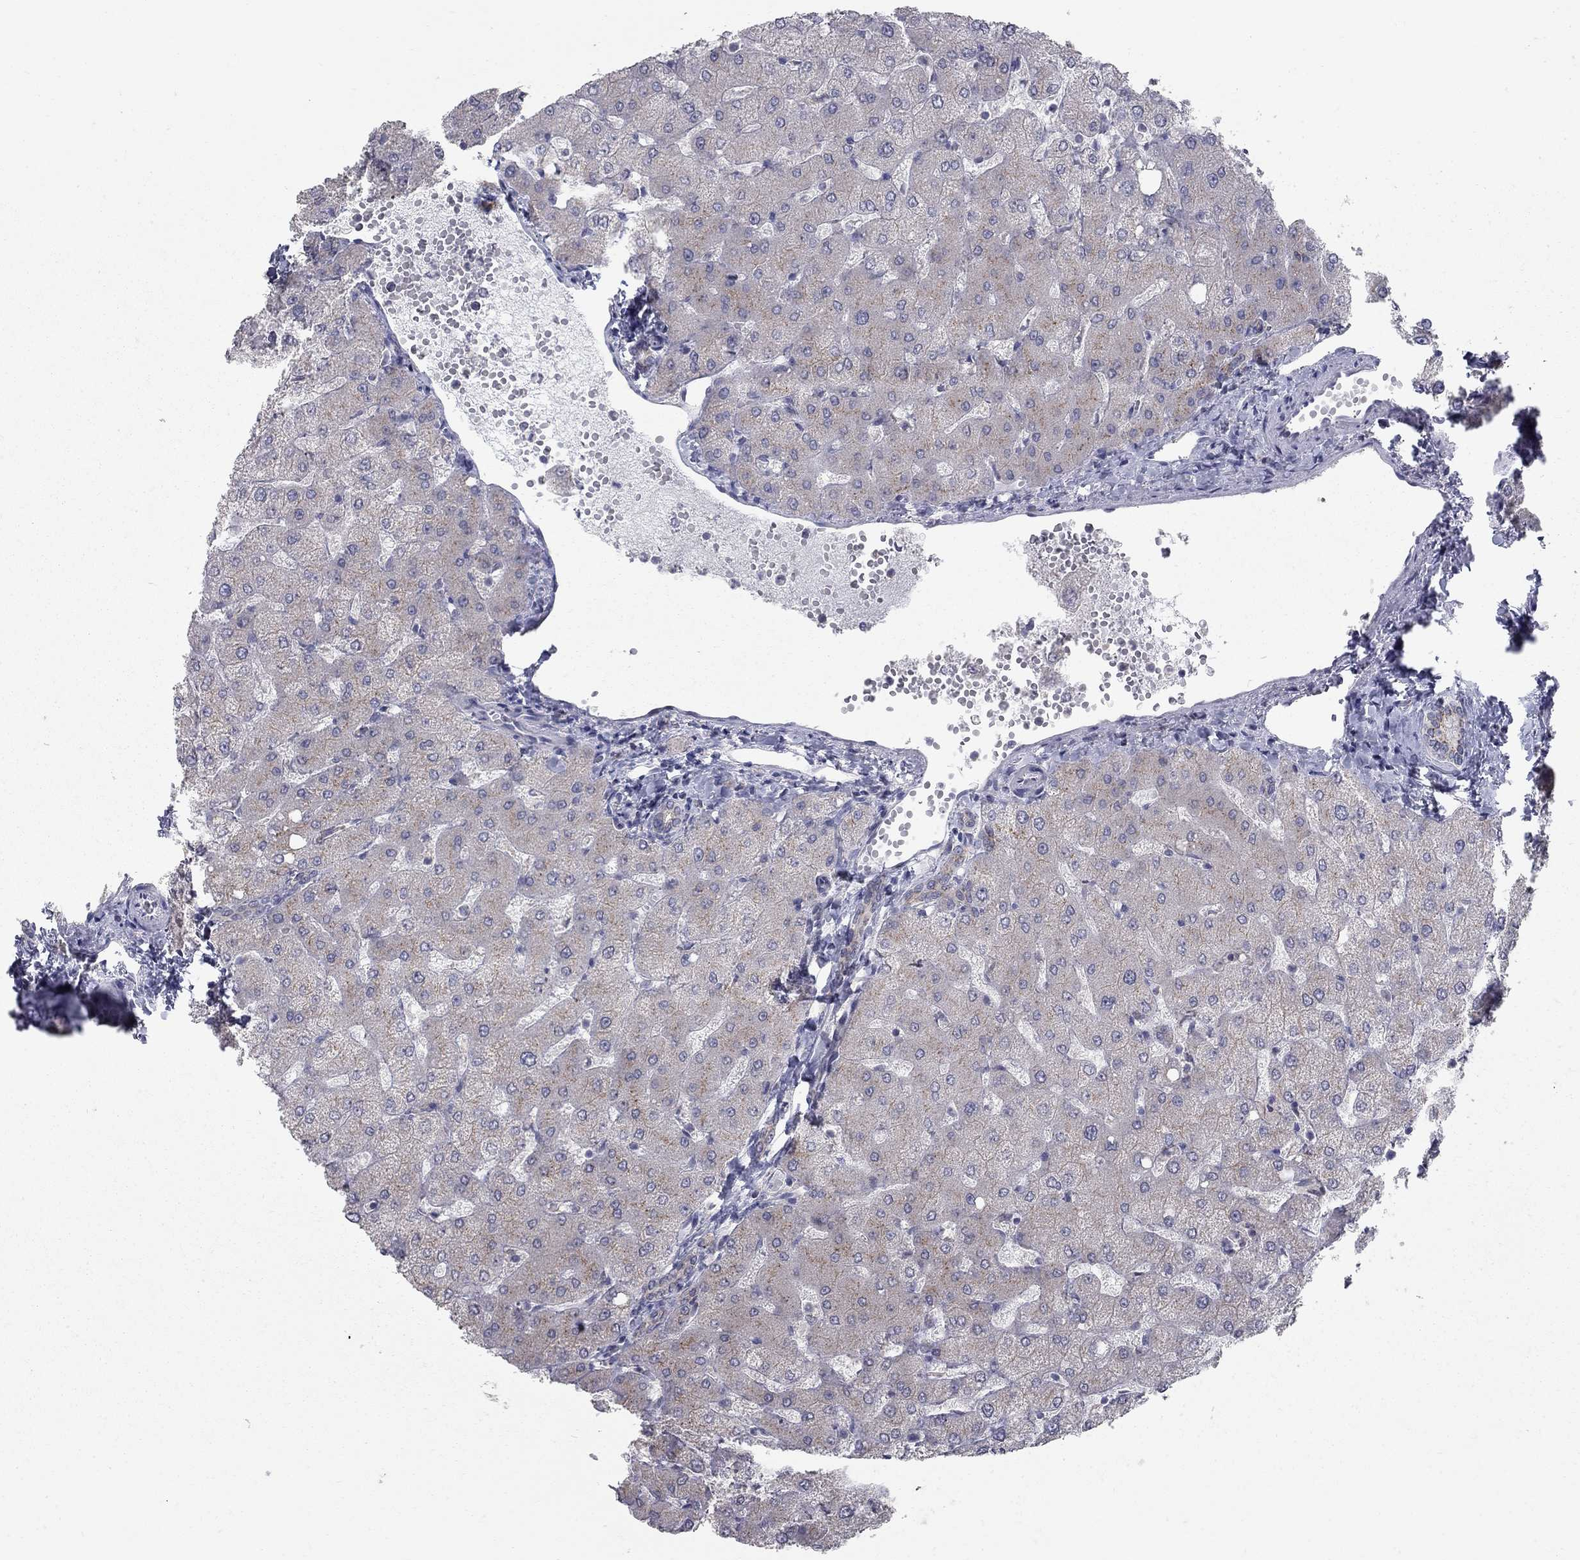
{"staining": {"intensity": "negative", "quantity": "none", "location": "none"}, "tissue": "liver", "cell_type": "Cholangiocytes", "image_type": "normal", "snomed": [{"axis": "morphology", "description": "Normal tissue, NOS"}, {"axis": "topography", "description": "Liver"}], "caption": "An image of human liver is negative for staining in cholangiocytes.", "gene": "KIAA0319L", "patient": {"sex": "female", "age": 54}}